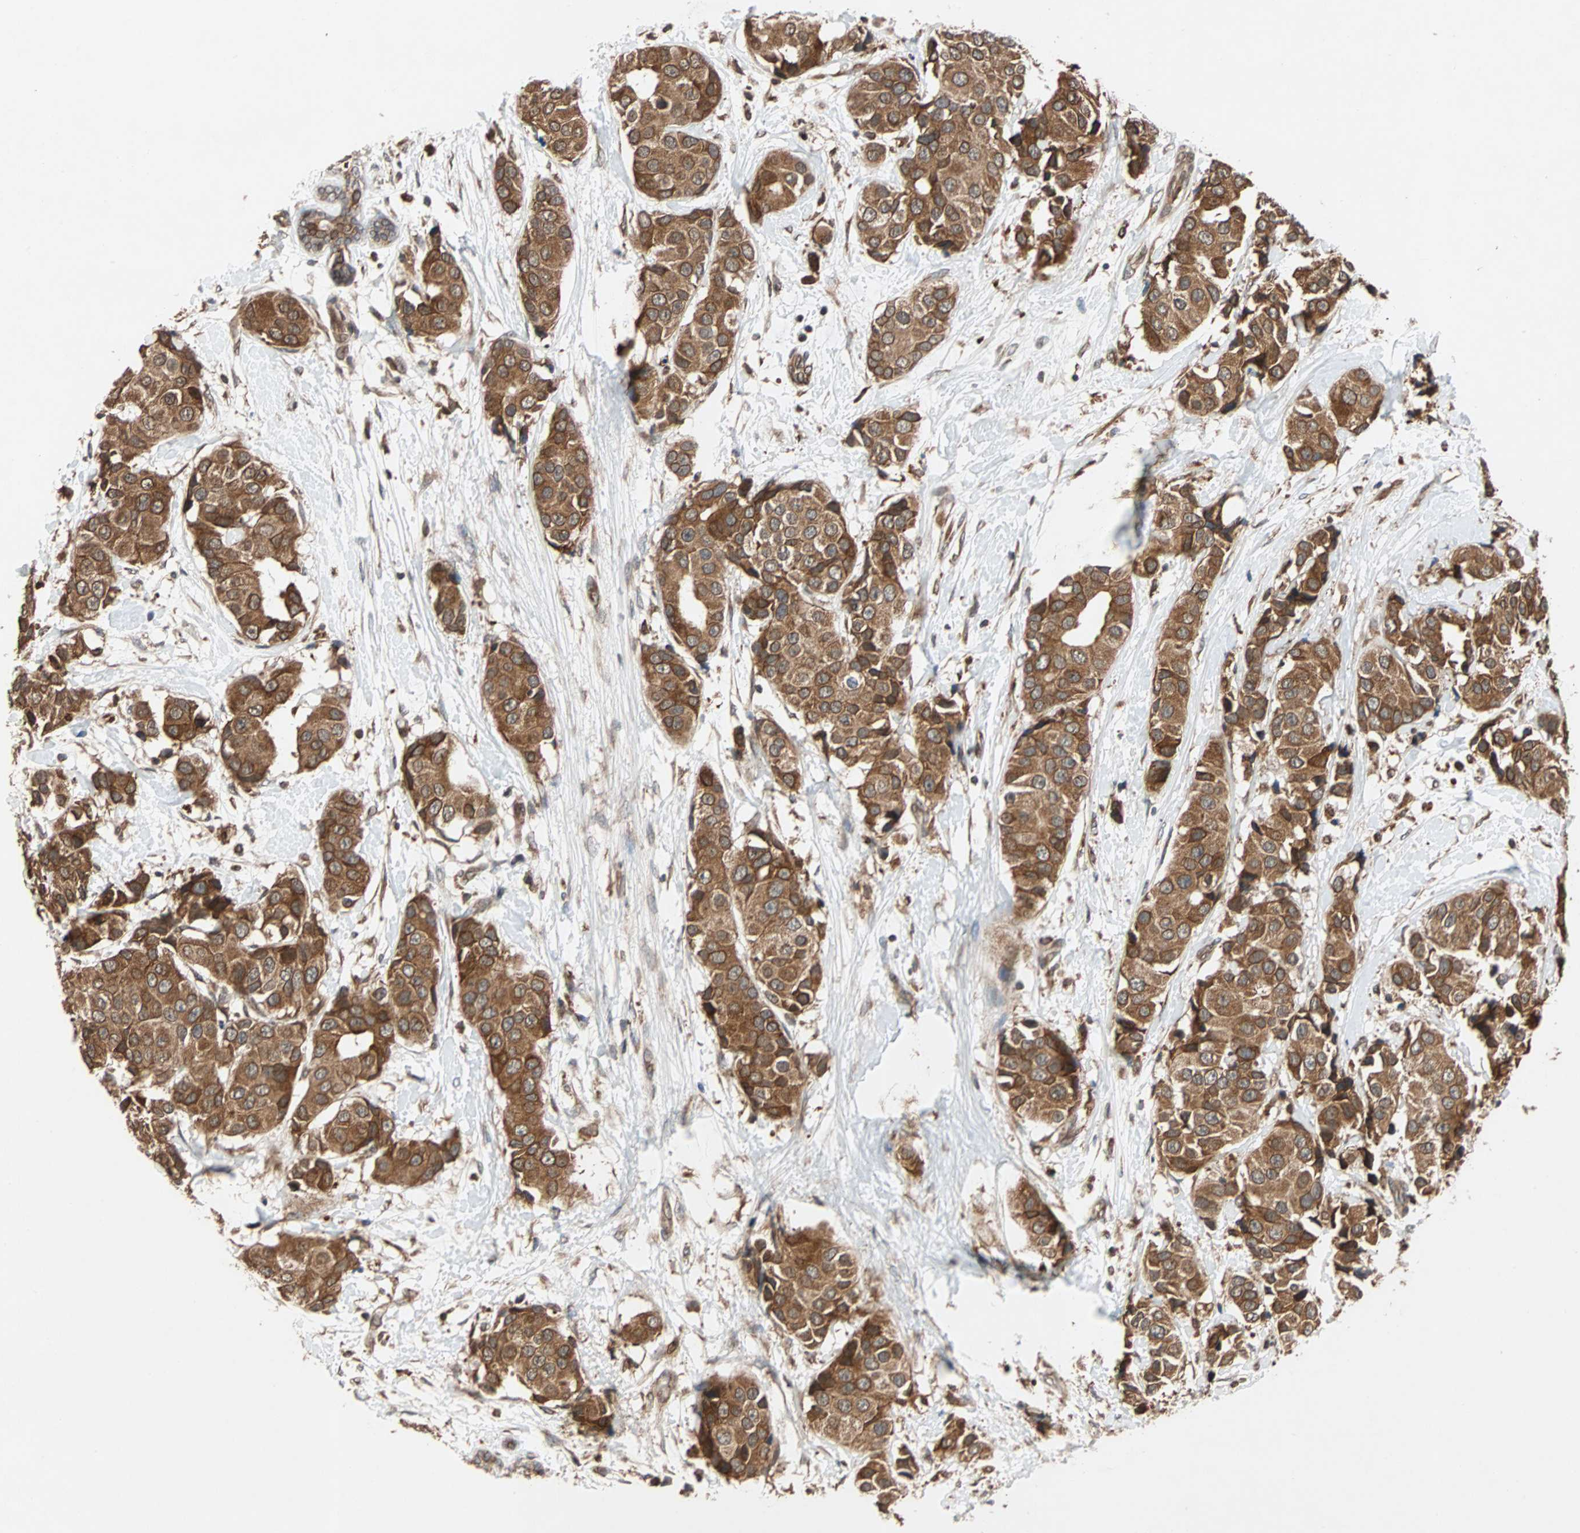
{"staining": {"intensity": "strong", "quantity": ">75%", "location": "cytoplasmic/membranous"}, "tissue": "breast cancer", "cell_type": "Tumor cells", "image_type": "cancer", "snomed": [{"axis": "morphology", "description": "Normal tissue, NOS"}, {"axis": "morphology", "description": "Duct carcinoma"}, {"axis": "topography", "description": "Breast"}], "caption": "Immunohistochemical staining of human breast cancer (infiltrating ductal carcinoma) displays high levels of strong cytoplasmic/membranous expression in about >75% of tumor cells. The protein is stained brown, and the nuclei are stained in blue (DAB (3,3'-diaminobenzidine) IHC with brightfield microscopy, high magnification).", "gene": "AUP1", "patient": {"sex": "female", "age": 39}}